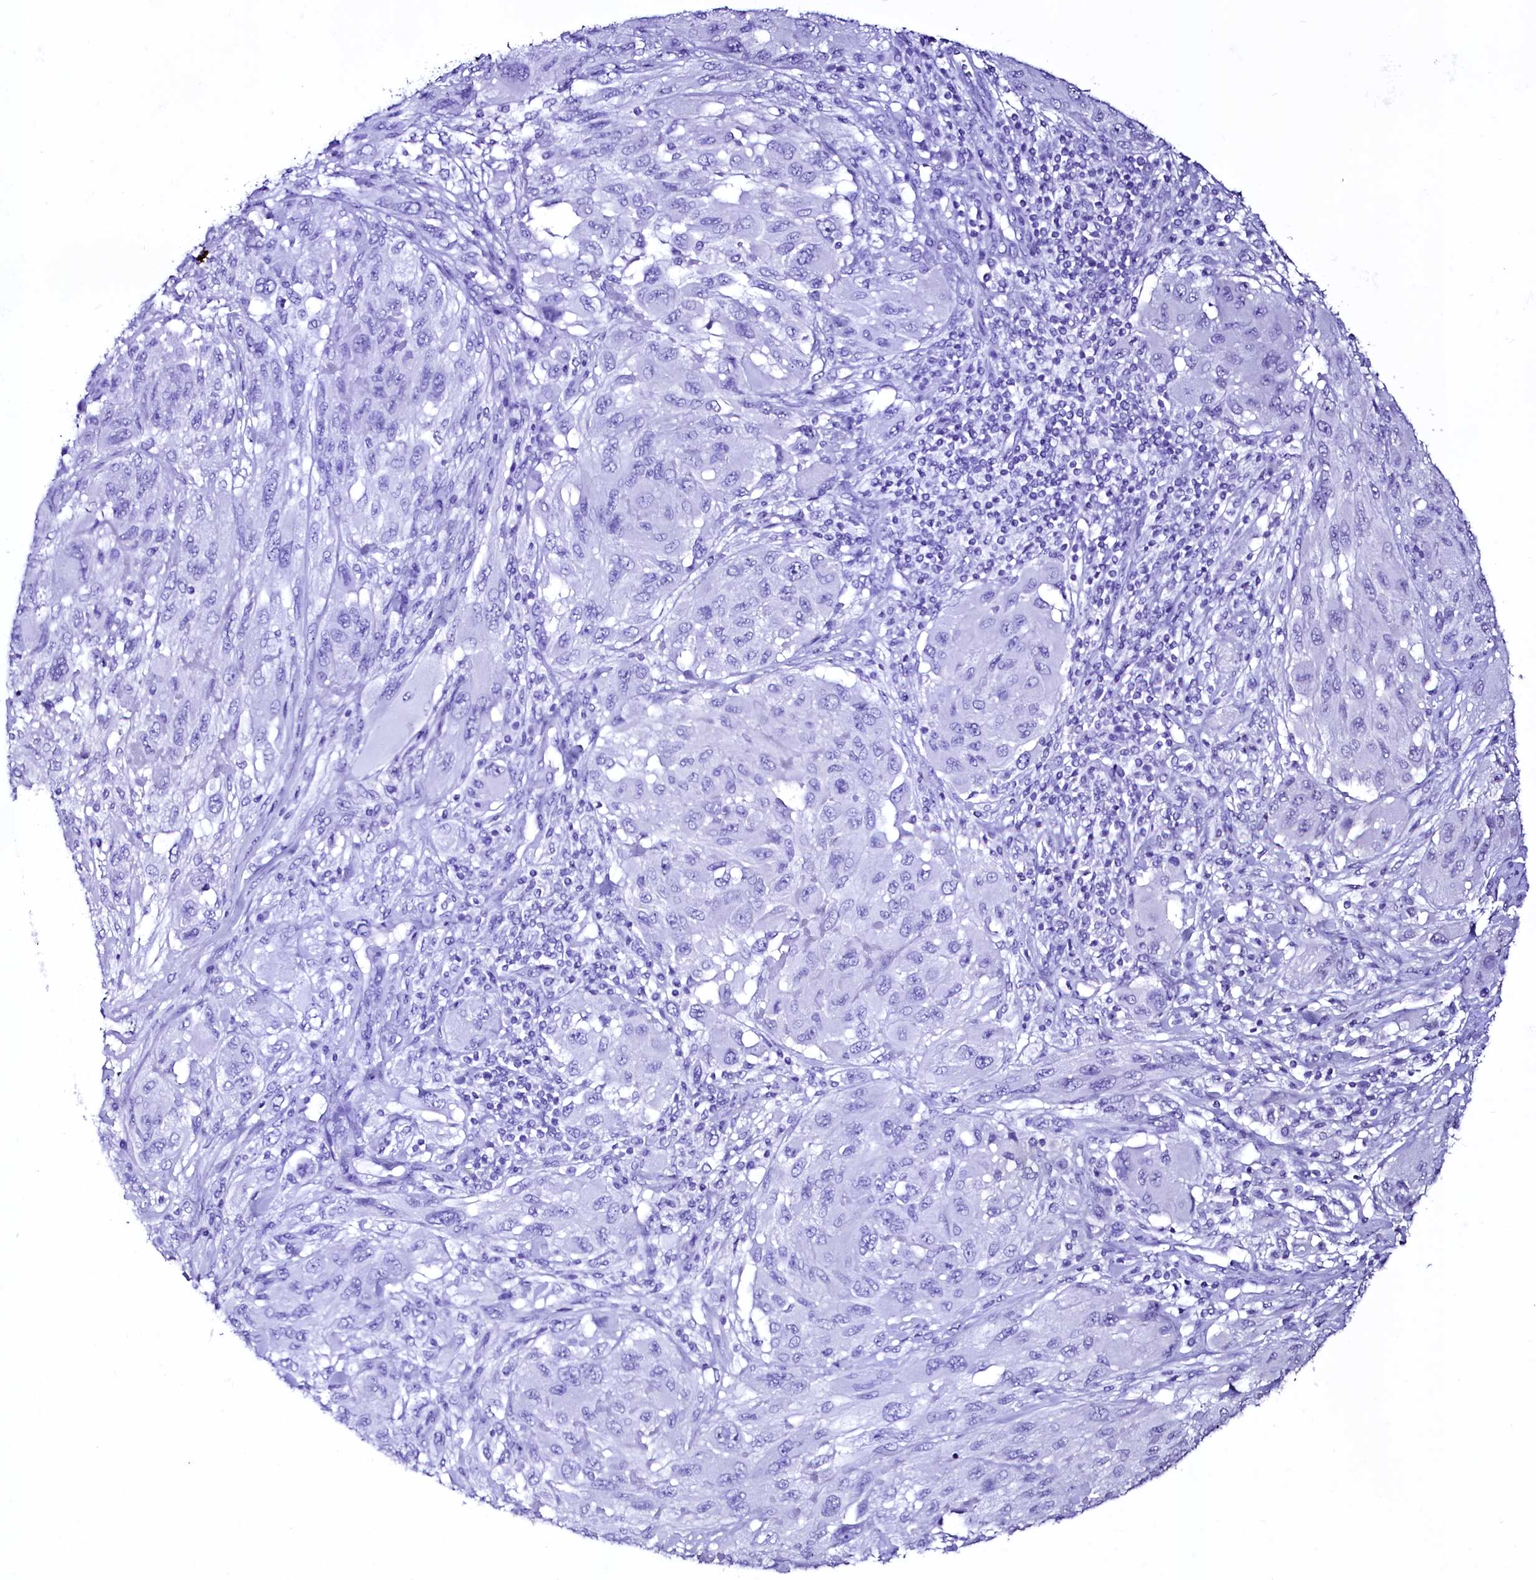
{"staining": {"intensity": "negative", "quantity": "none", "location": "none"}, "tissue": "melanoma", "cell_type": "Tumor cells", "image_type": "cancer", "snomed": [{"axis": "morphology", "description": "Malignant melanoma, NOS"}, {"axis": "topography", "description": "Skin"}], "caption": "High magnification brightfield microscopy of melanoma stained with DAB (brown) and counterstained with hematoxylin (blue): tumor cells show no significant expression.", "gene": "SFSWAP", "patient": {"sex": "female", "age": 91}}